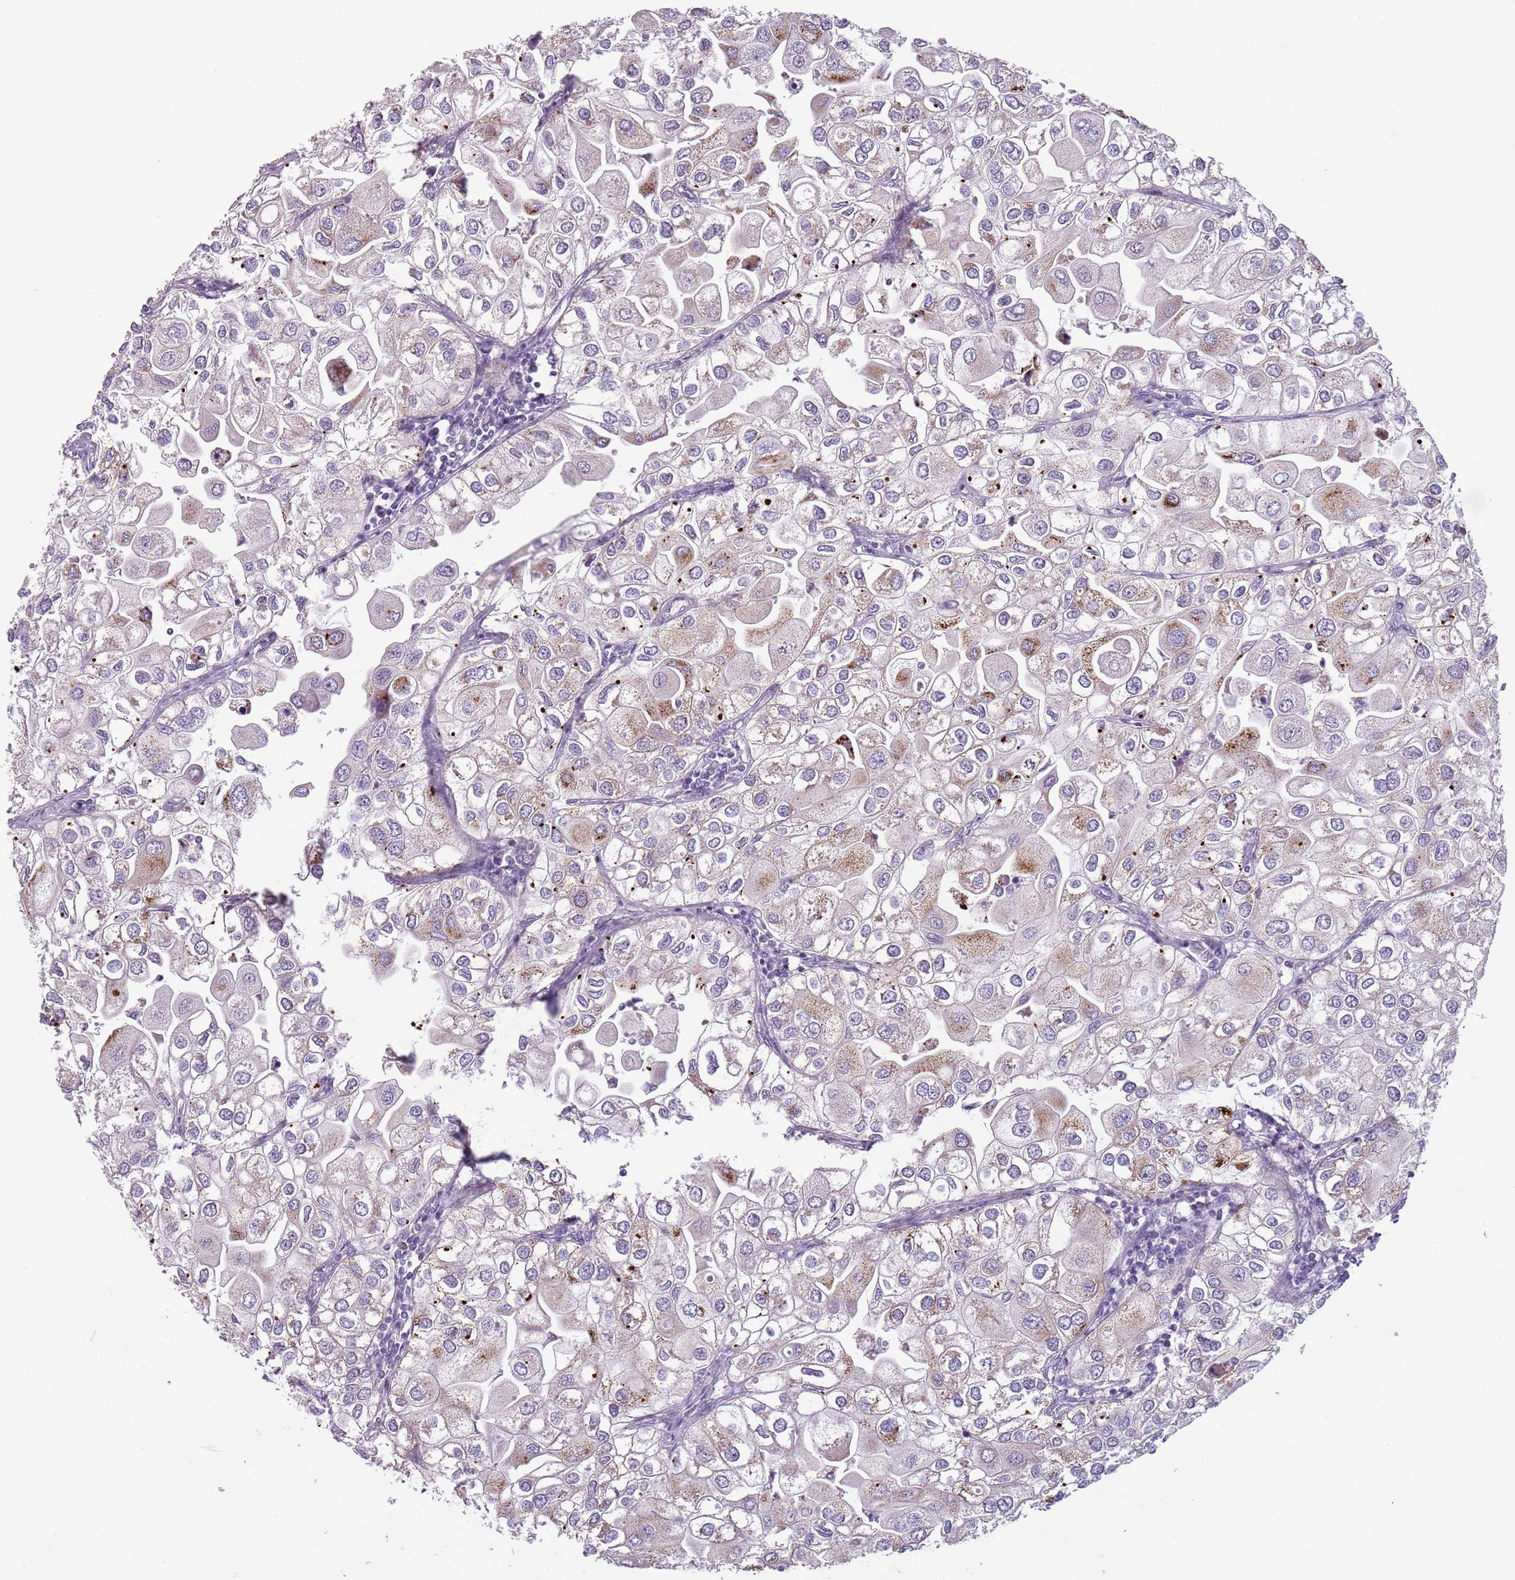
{"staining": {"intensity": "weak", "quantity": "<25%", "location": "cytoplasmic/membranous"}, "tissue": "urothelial cancer", "cell_type": "Tumor cells", "image_type": "cancer", "snomed": [{"axis": "morphology", "description": "Urothelial carcinoma, High grade"}, {"axis": "topography", "description": "Urinary bladder"}], "caption": "Micrograph shows no significant protein positivity in tumor cells of urothelial cancer.", "gene": "MEGF8", "patient": {"sex": "male", "age": 64}}